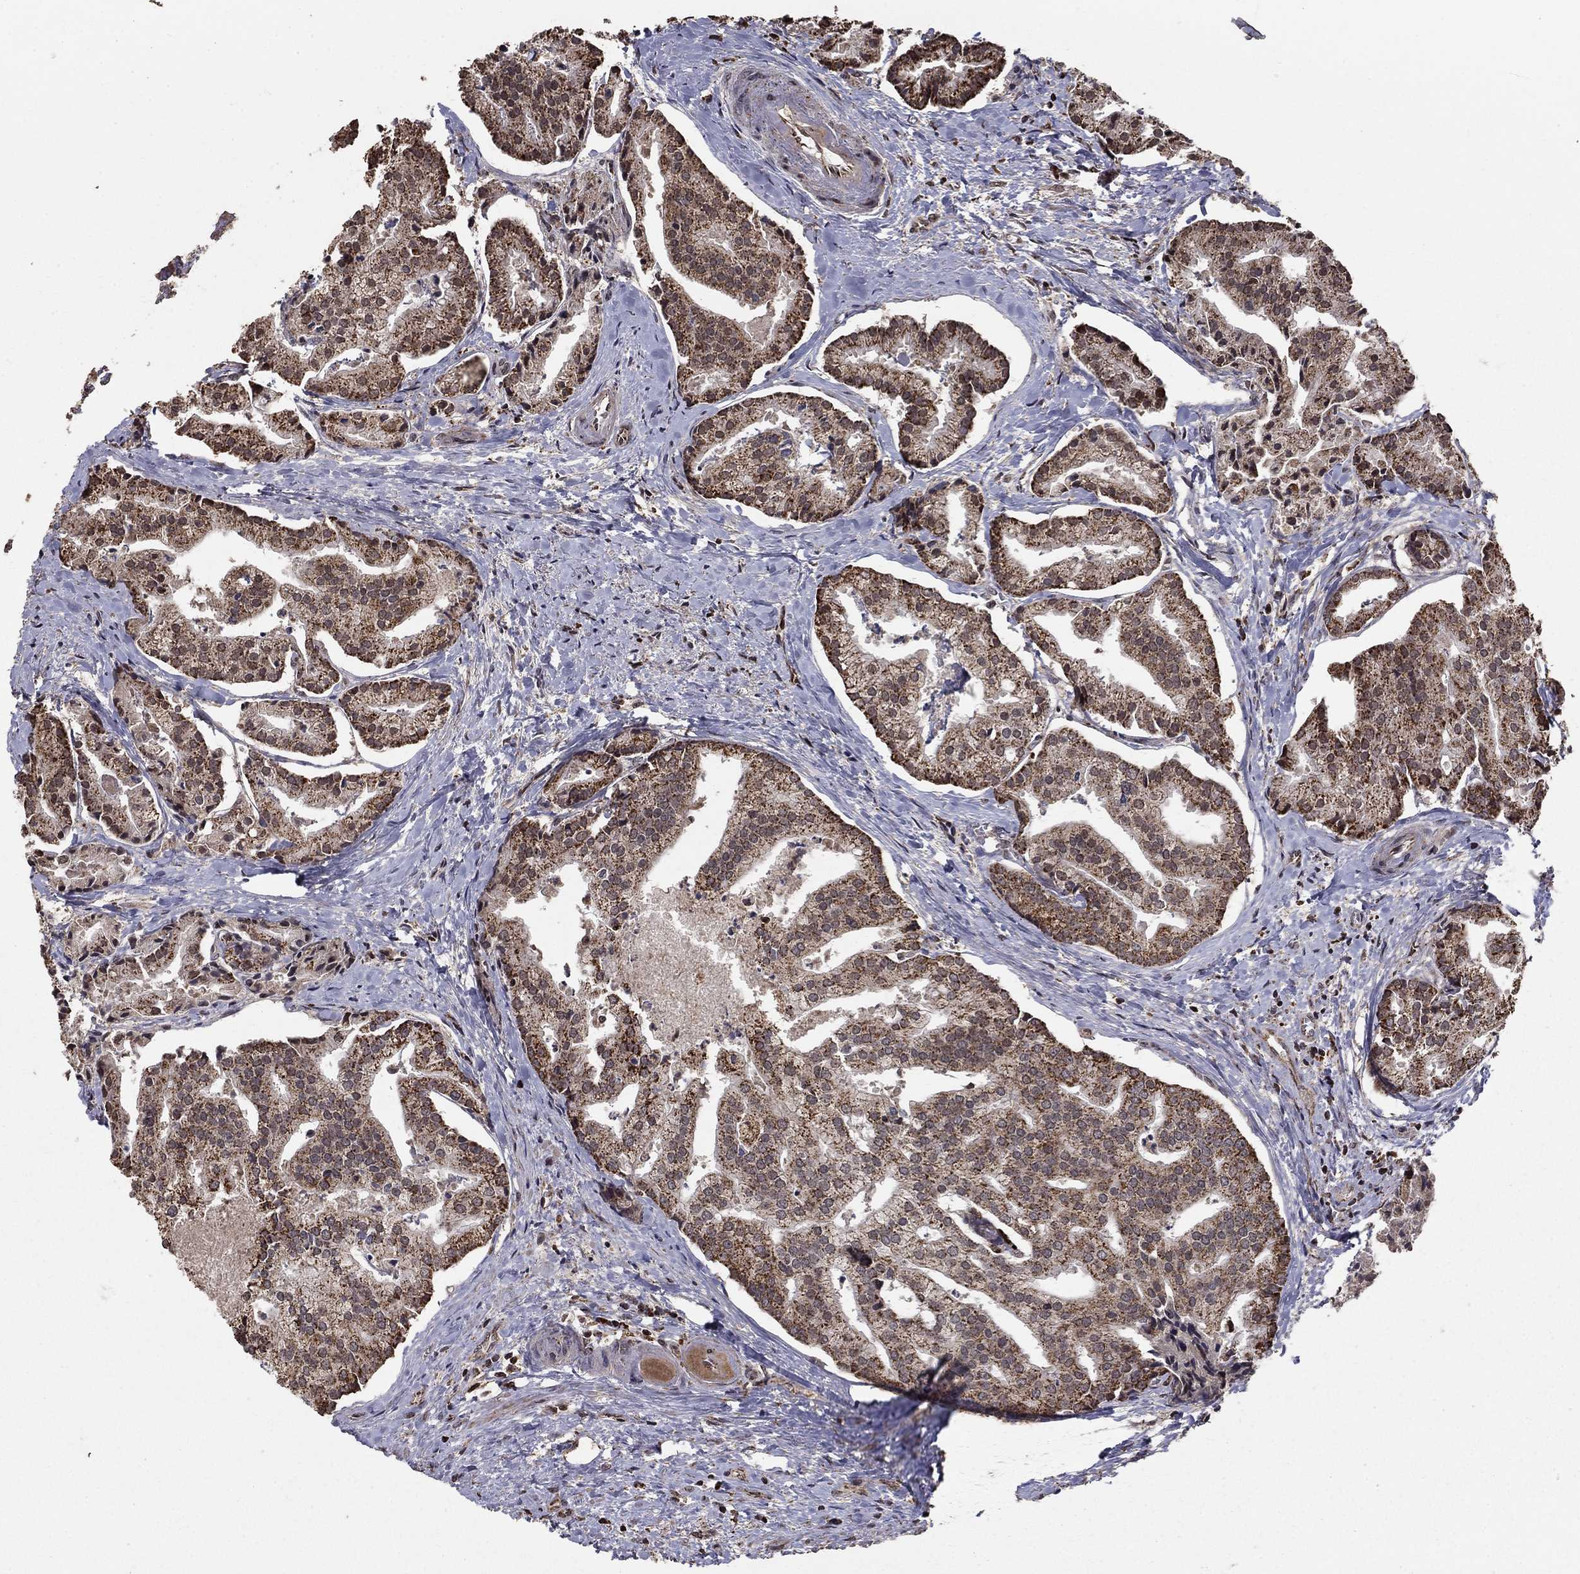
{"staining": {"intensity": "strong", "quantity": "25%-75%", "location": "cytoplasmic/membranous"}, "tissue": "prostate cancer", "cell_type": "Tumor cells", "image_type": "cancer", "snomed": [{"axis": "morphology", "description": "Adenocarcinoma, NOS"}, {"axis": "topography", "description": "Prostate and seminal vesicle, NOS"}, {"axis": "topography", "description": "Prostate"}], "caption": "Tumor cells display strong cytoplasmic/membranous positivity in approximately 25%-75% of cells in prostate cancer (adenocarcinoma).", "gene": "ACOT13", "patient": {"sex": "male", "age": 44}}